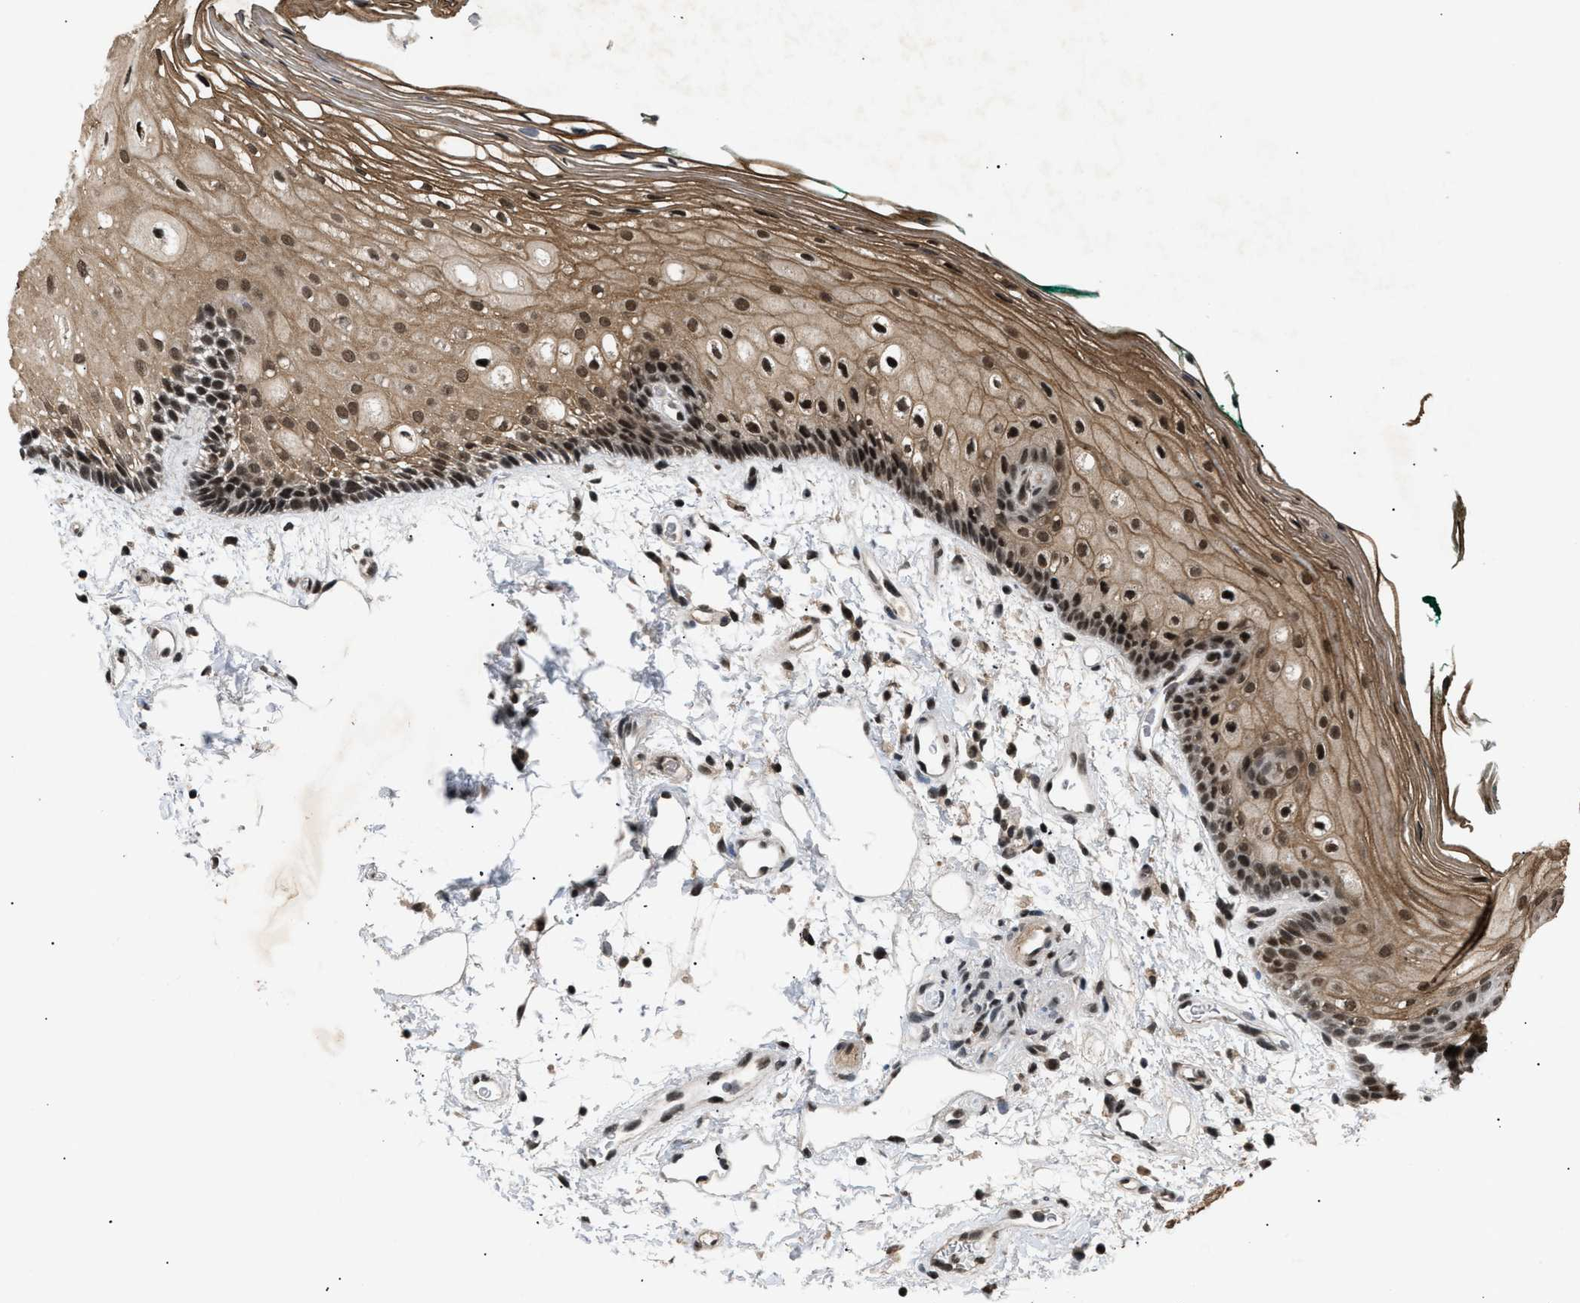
{"staining": {"intensity": "strong", "quantity": ">75%", "location": "cytoplasmic/membranous,nuclear"}, "tissue": "oral mucosa", "cell_type": "Squamous epithelial cells", "image_type": "normal", "snomed": [{"axis": "morphology", "description": "Normal tissue, NOS"}, {"axis": "topography", "description": "Skeletal muscle"}, {"axis": "topography", "description": "Oral tissue"}, {"axis": "topography", "description": "Peripheral nerve tissue"}], "caption": "Protein staining of normal oral mucosa displays strong cytoplasmic/membranous,nuclear expression in about >75% of squamous epithelial cells. (DAB IHC with brightfield microscopy, high magnification).", "gene": "RBM5", "patient": {"sex": "female", "age": 84}}